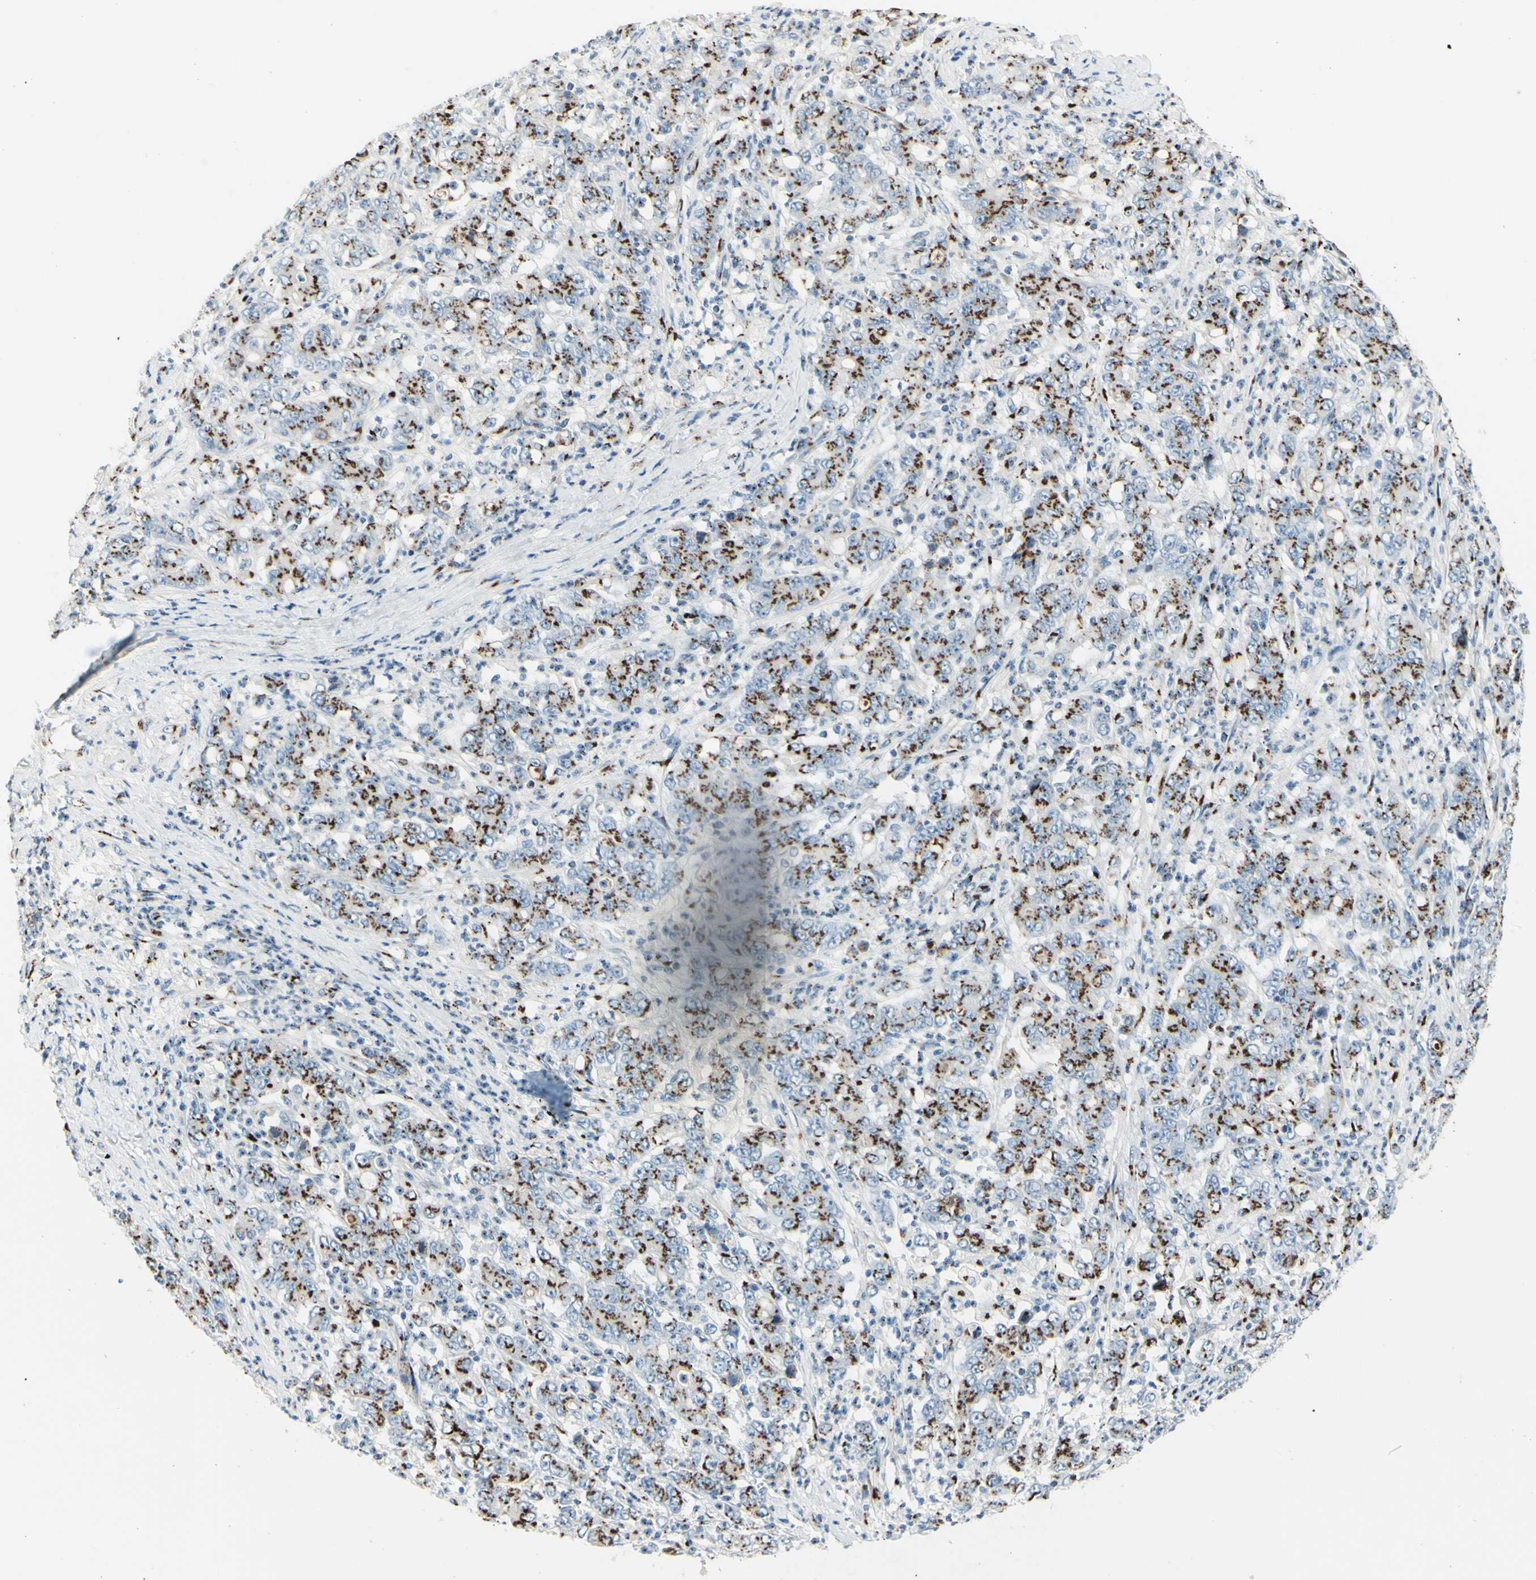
{"staining": {"intensity": "strong", "quantity": ">75%", "location": "cytoplasmic/membranous"}, "tissue": "stomach cancer", "cell_type": "Tumor cells", "image_type": "cancer", "snomed": [{"axis": "morphology", "description": "Adenocarcinoma, NOS"}, {"axis": "topography", "description": "Stomach, lower"}], "caption": "IHC of human adenocarcinoma (stomach) shows high levels of strong cytoplasmic/membranous positivity in approximately >75% of tumor cells.", "gene": "B4GALT1", "patient": {"sex": "female", "age": 71}}